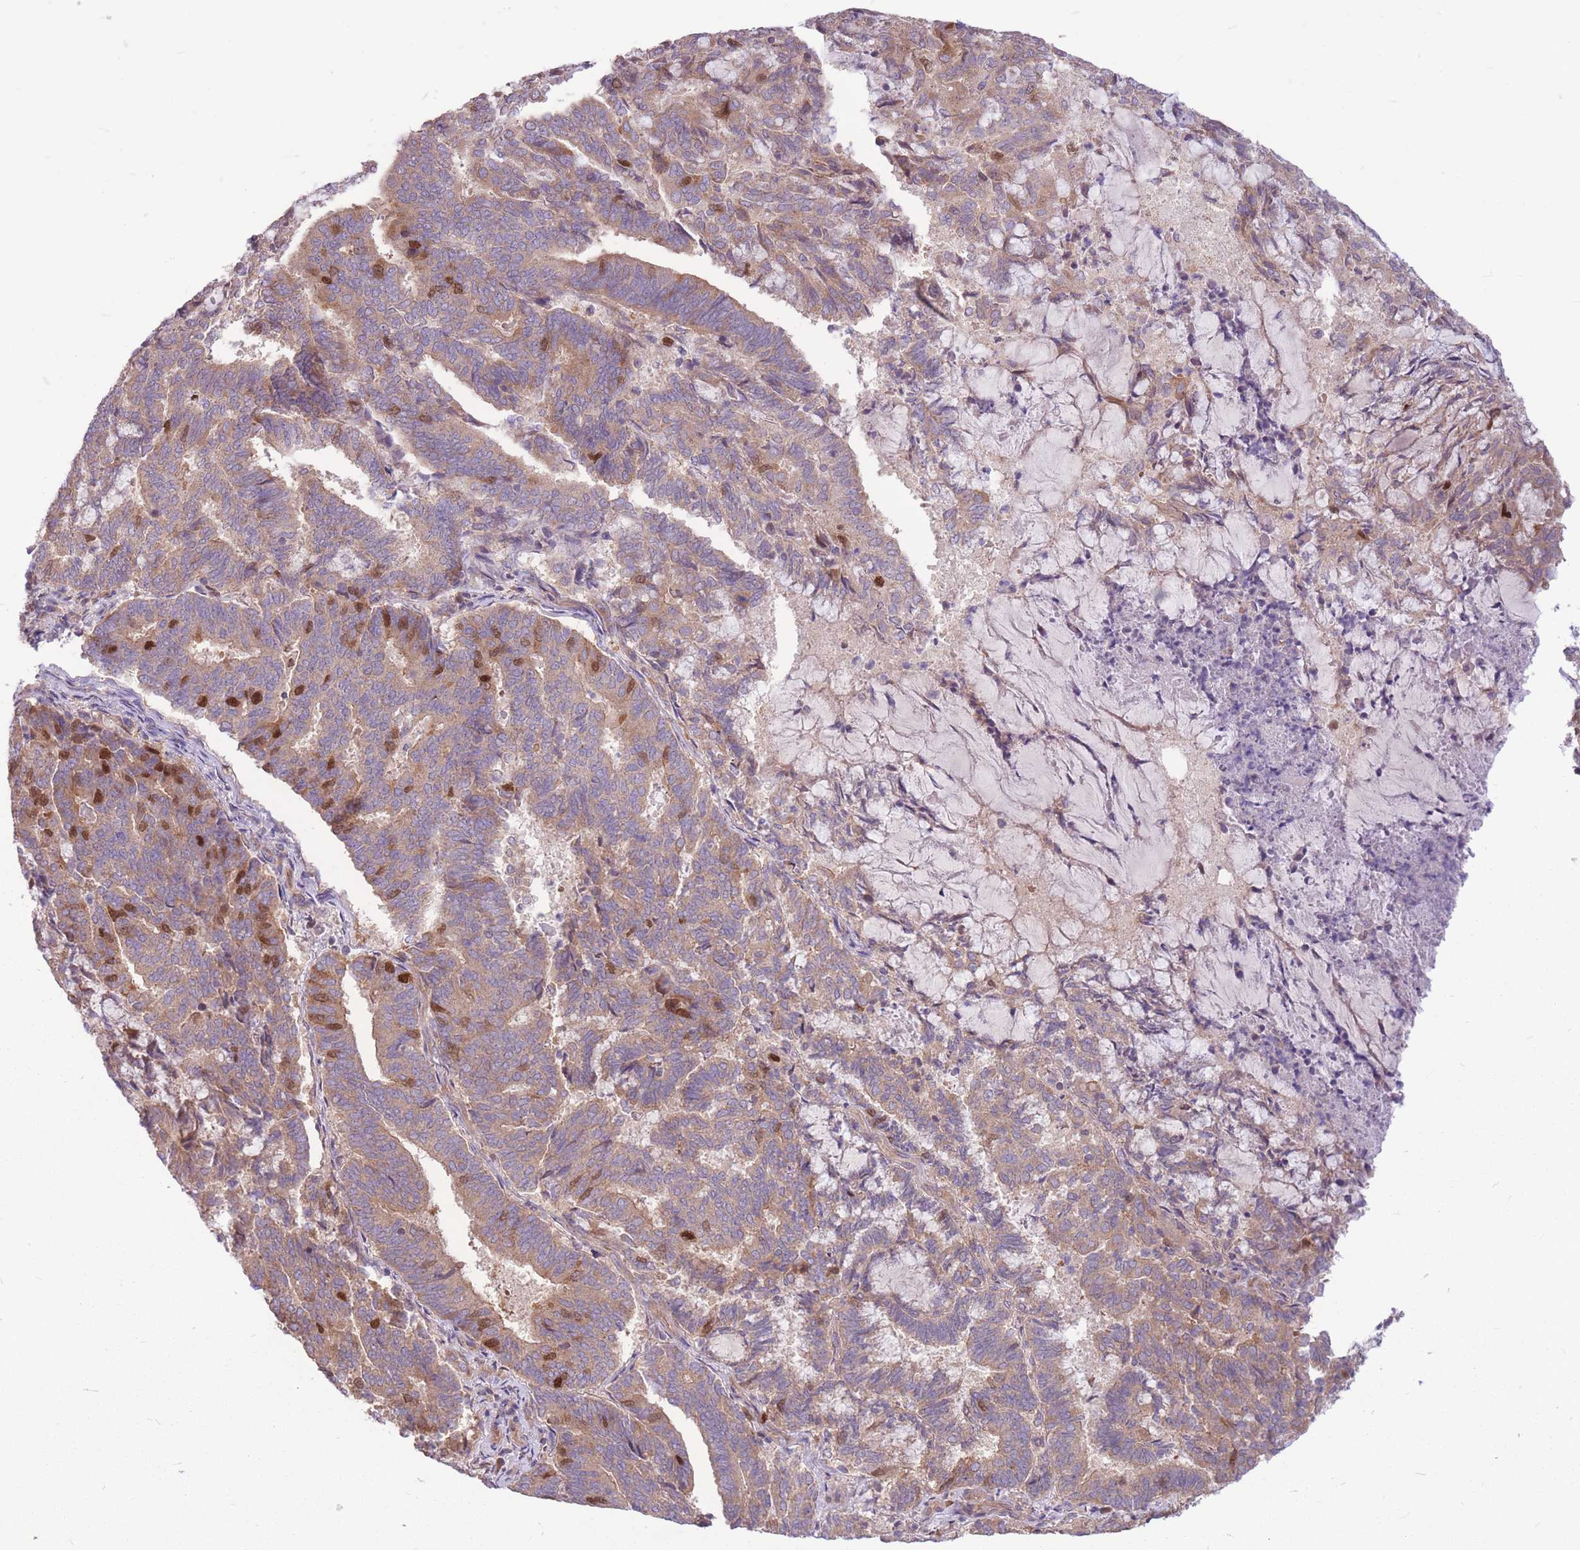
{"staining": {"intensity": "strong", "quantity": "<25%", "location": "nuclear"}, "tissue": "endometrial cancer", "cell_type": "Tumor cells", "image_type": "cancer", "snomed": [{"axis": "morphology", "description": "Adenocarcinoma, NOS"}, {"axis": "topography", "description": "Endometrium"}], "caption": "A medium amount of strong nuclear staining is appreciated in approximately <25% of tumor cells in endometrial cancer tissue. (brown staining indicates protein expression, while blue staining denotes nuclei).", "gene": "GMNN", "patient": {"sex": "female", "age": 80}}